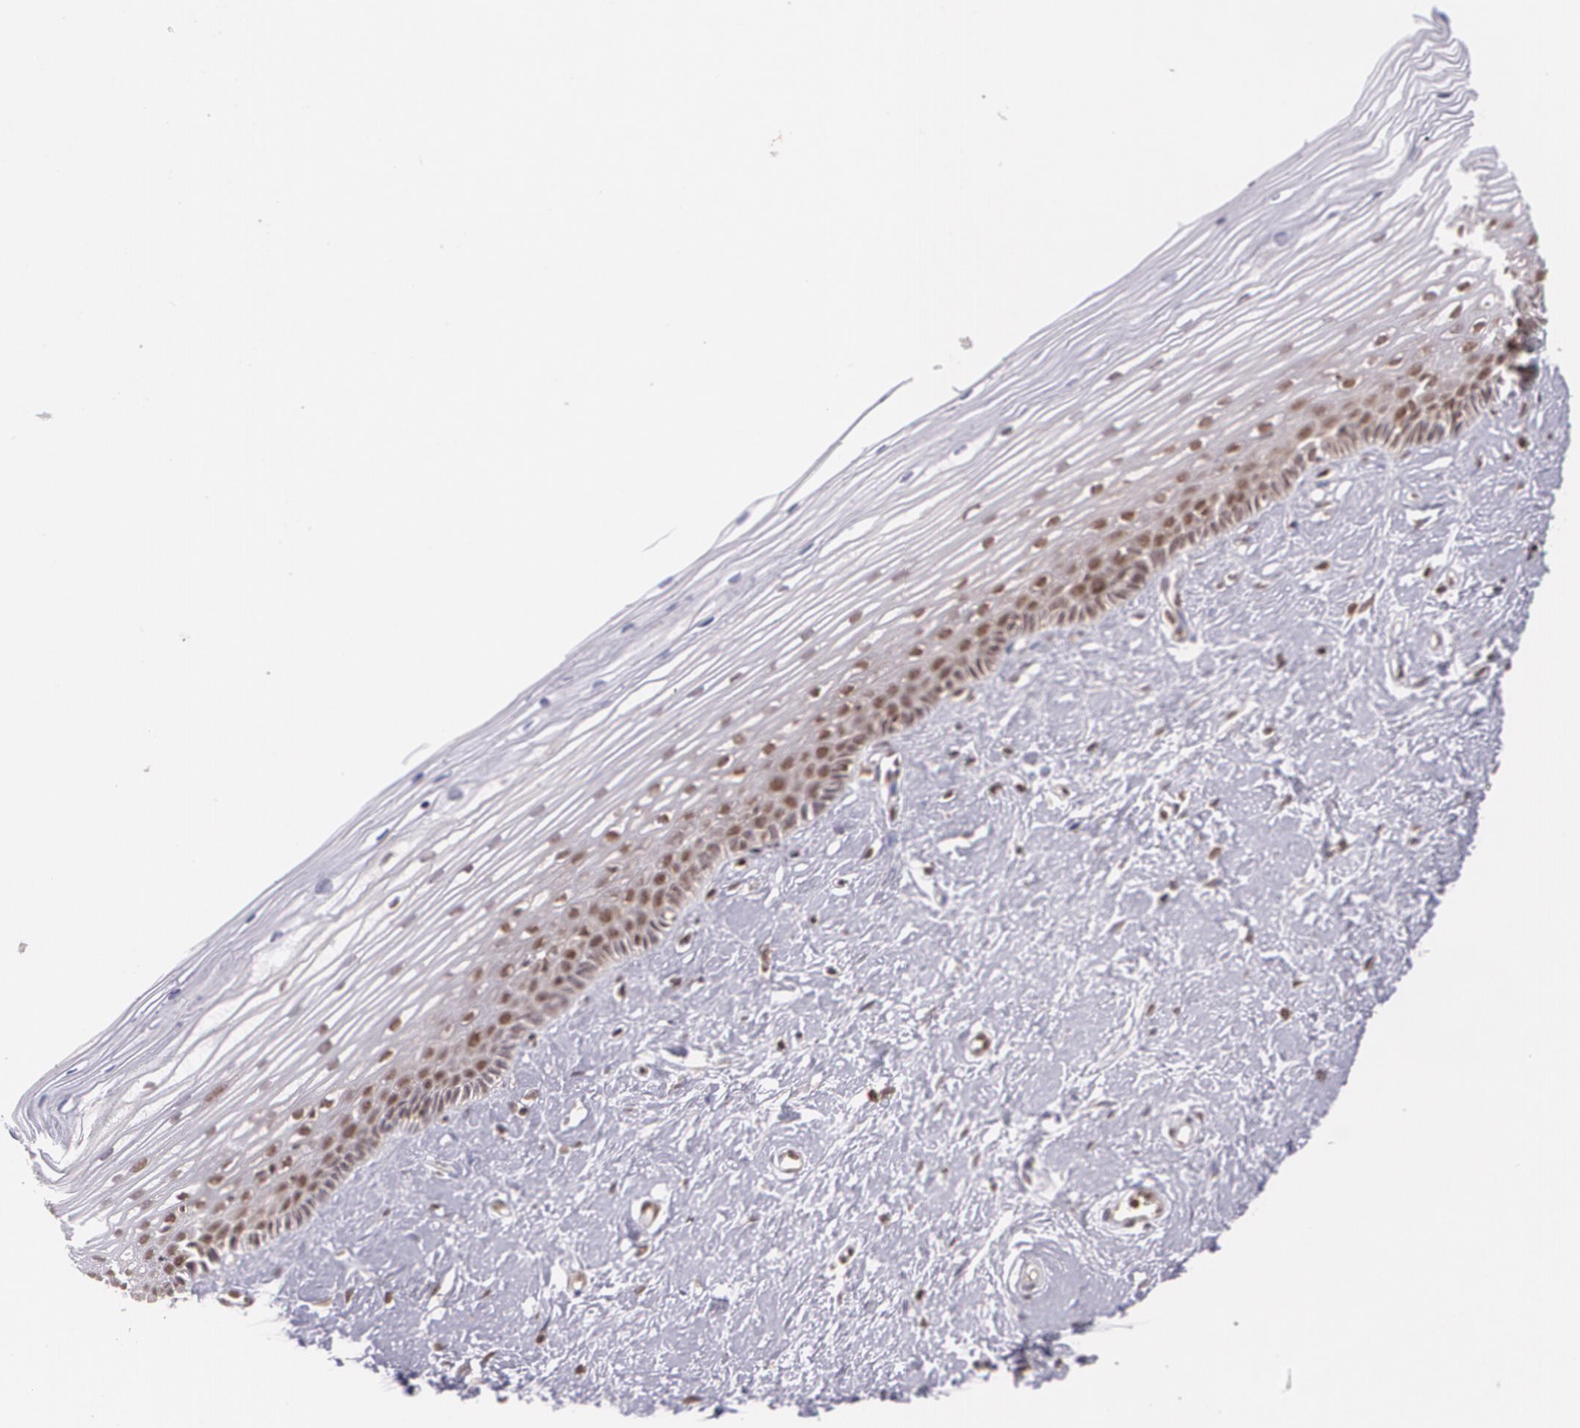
{"staining": {"intensity": "moderate", "quantity": "25%-75%", "location": "cytoplasmic/membranous,nuclear"}, "tissue": "cervix", "cell_type": "Glandular cells", "image_type": "normal", "snomed": [{"axis": "morphology", "description": "Normal tissue, NOS"}, {"axis": "topography", "description": "Cervix"}], "caption": "A micrograph of human cervix stained for a protein exhibits moderate cytoplasmic/membranous,nuclear brown staining in glandular cells.", "gene": "CUL2", "patient": {"sex": "female", "age": 40}}